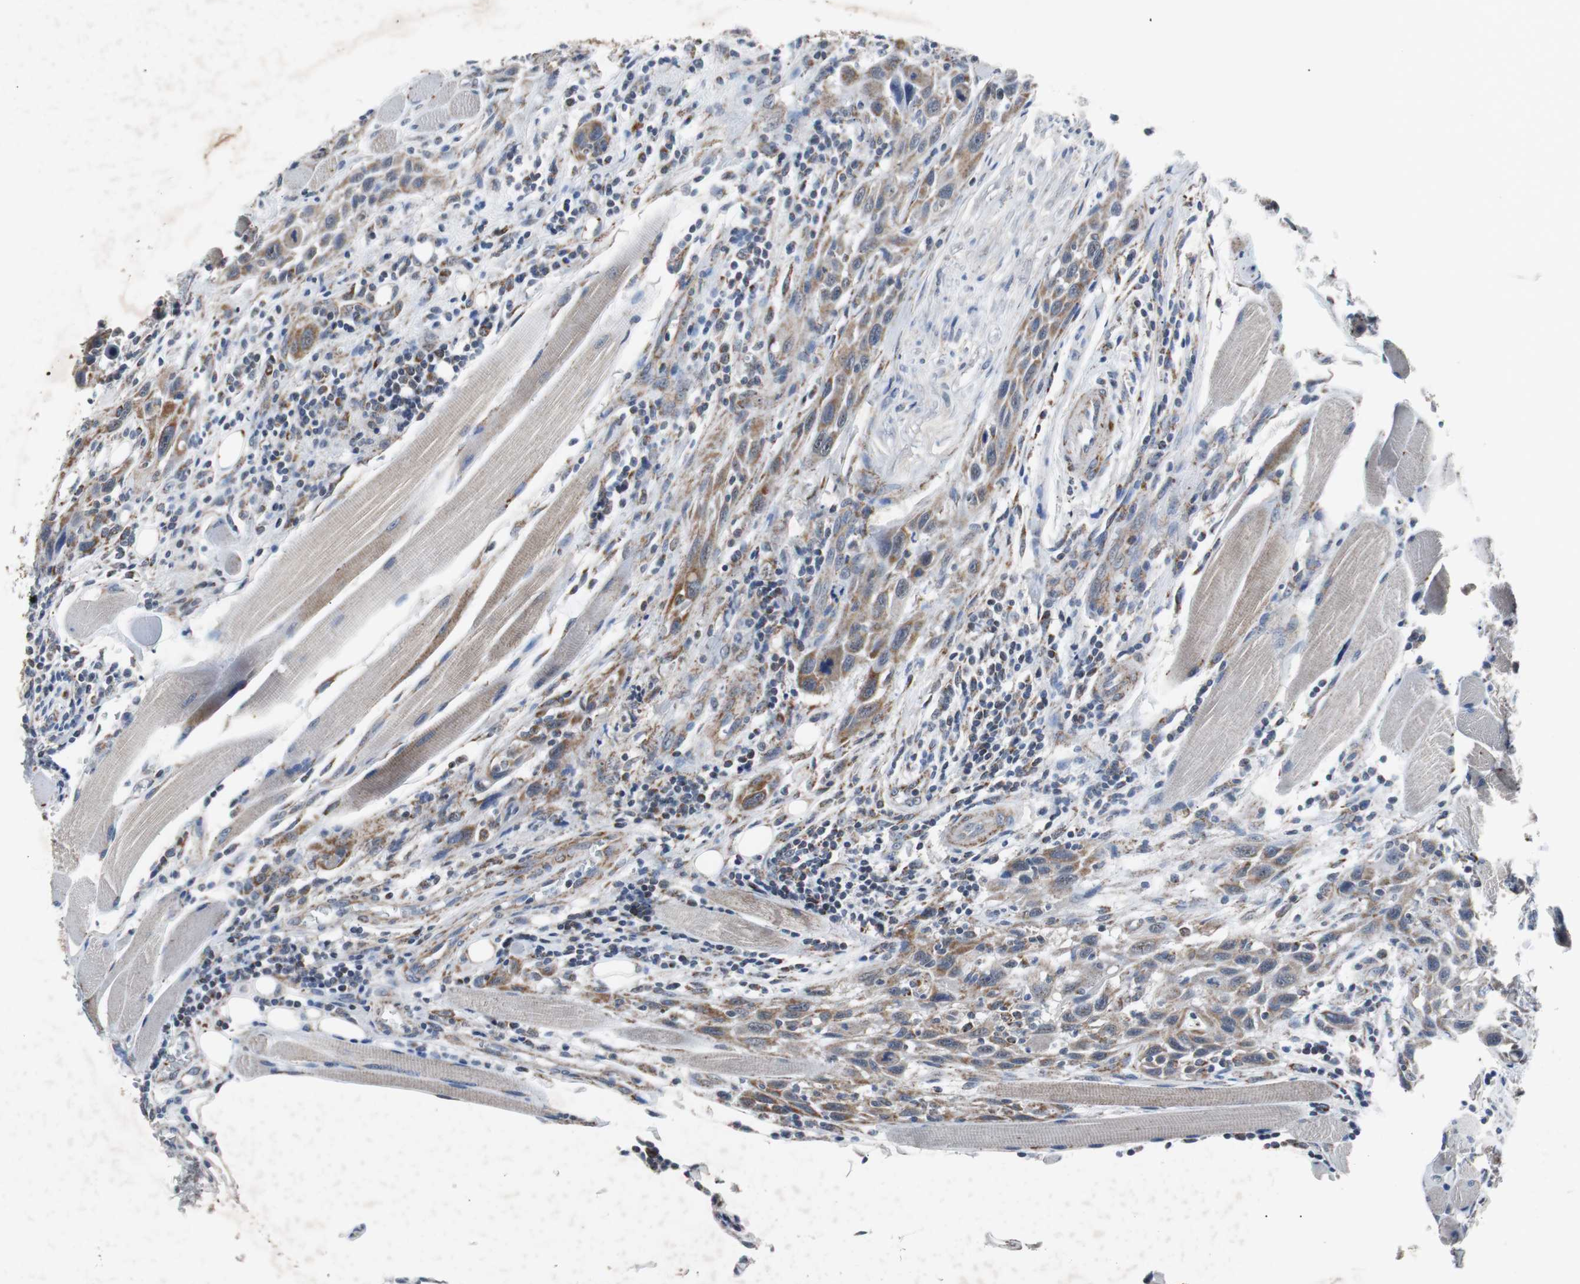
{"staining": {"intensity": "moderate", "quantity": ">75%", "location": "cytoplasmic/membranous"}, "tissue": "head and neck cancer", "cell_type": "Tumor cells", "image_type": "cancer", "snomed": [{"axis": "morphology", "description": "Squamous cell carcinoma, NOS"}, {"axis": "topography", "description": "Oral tissue"}, {"axis": "topography", "description": "Head-Neck"}], "caption": "IHC histopathology image of human head and neck cancer (squamous cell carcinoma) stained for a protein (brown), which shows medium levels of moderate cytoplasmic/membranous expression in approximately >75% of tumor cells.", "gene": "PITRM1", "patient": {"sex": "female", "age": 50}}